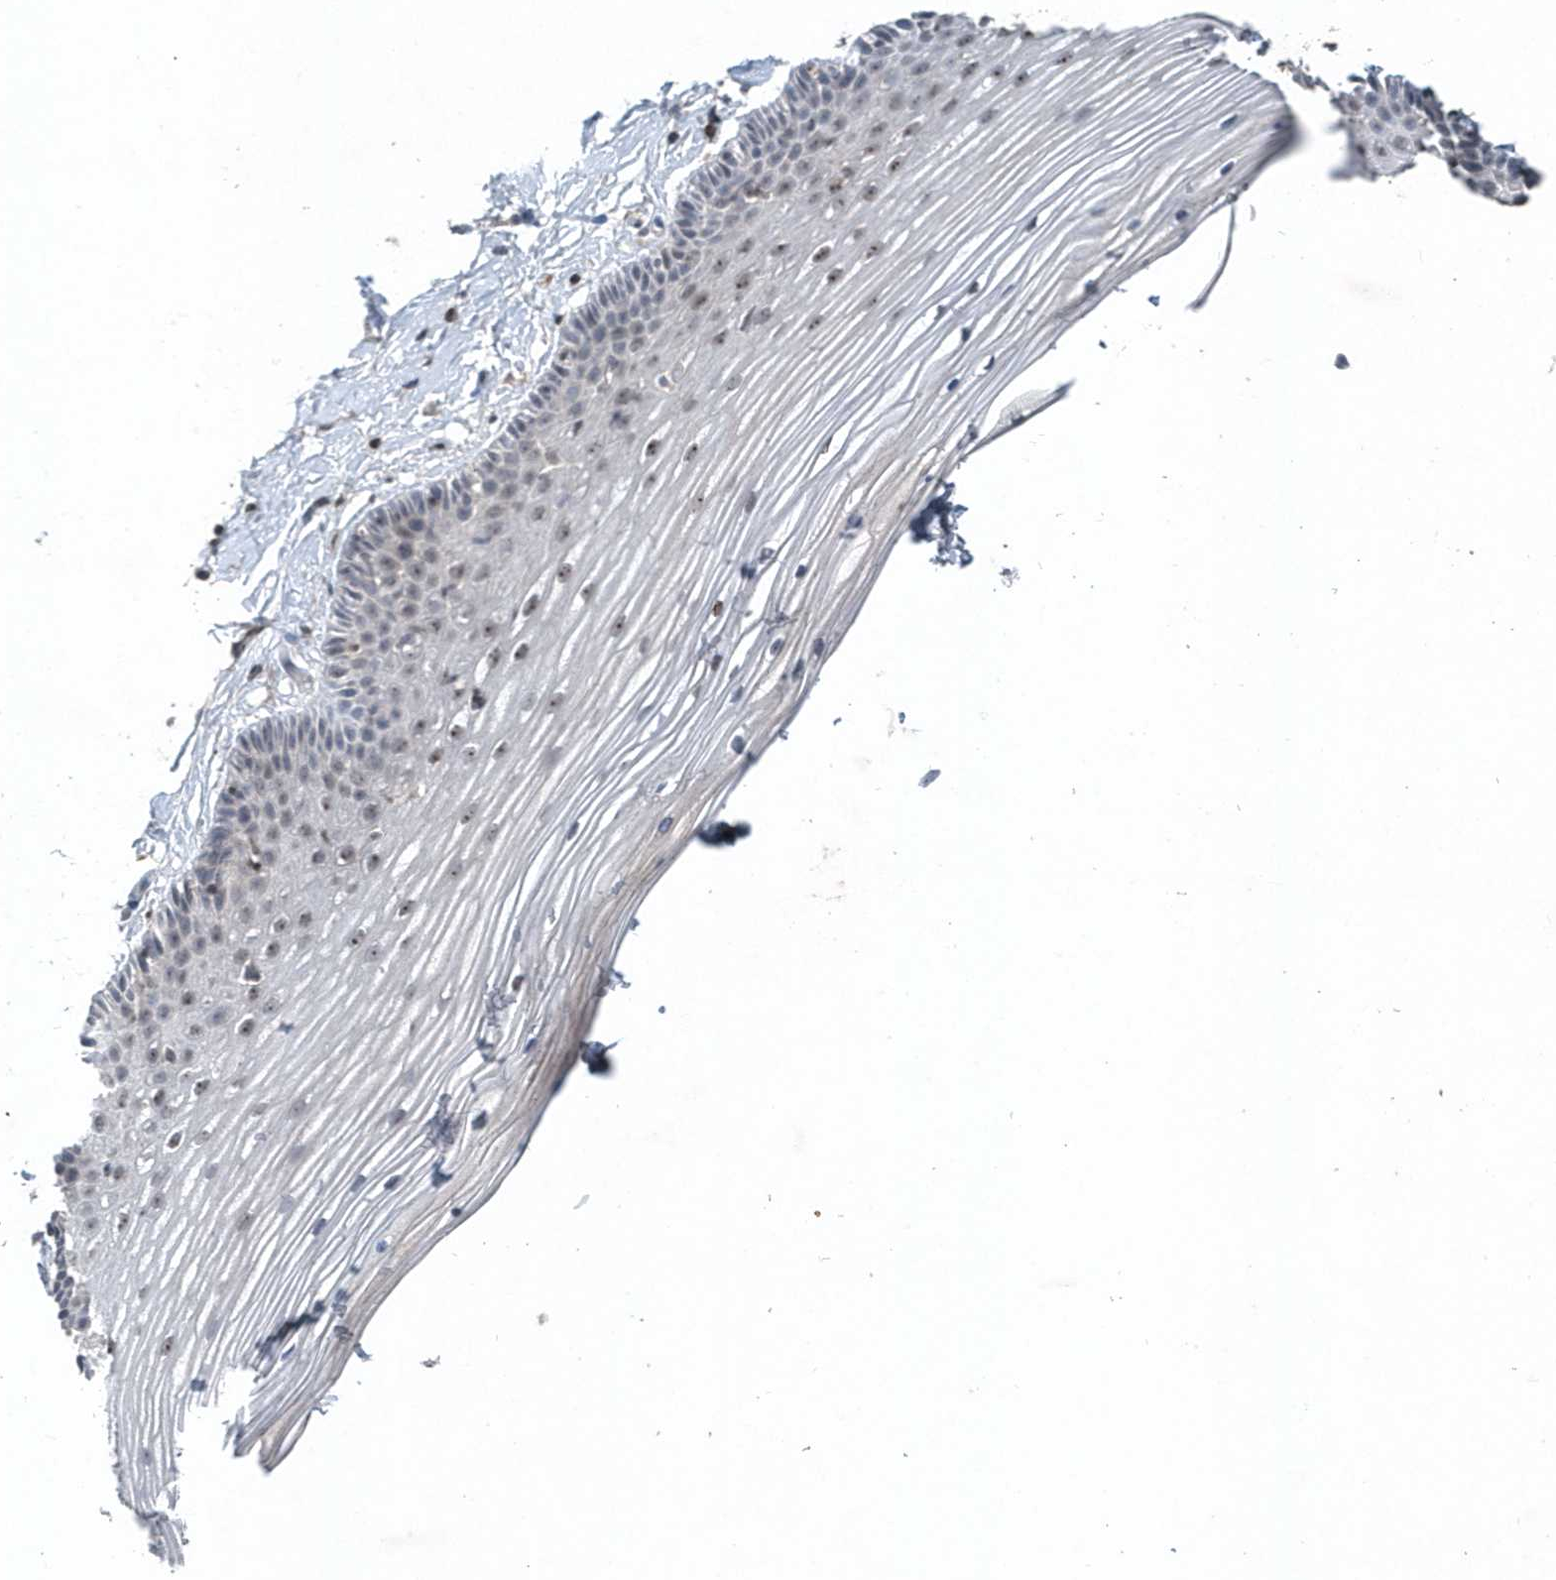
{"staining": {"intensity": "negative", "quantity": "none", "location": "none"}, "tissue": "vagina", "cell_type": "Squamous epithelial cells", "image_type": "normal", "snomed": [{"axis": "morphology", "description": "Normal tissue, NOS"}, {"axis": "topography", "description": "Vagina"}, {"axis": "topography", "description": "Cervix"}], "caption": "IHC photomicrograph of benign vagina: vagina stained with DAB demonstrates no significant protein expression in squamous epithelial cells. Brightfield microscopy of IHC stained with DAB (brown) and hematoxylin (blue), captured at high magnification.", "gene": "QTRT2", "patient": {"sex": "female", "age": 40}}